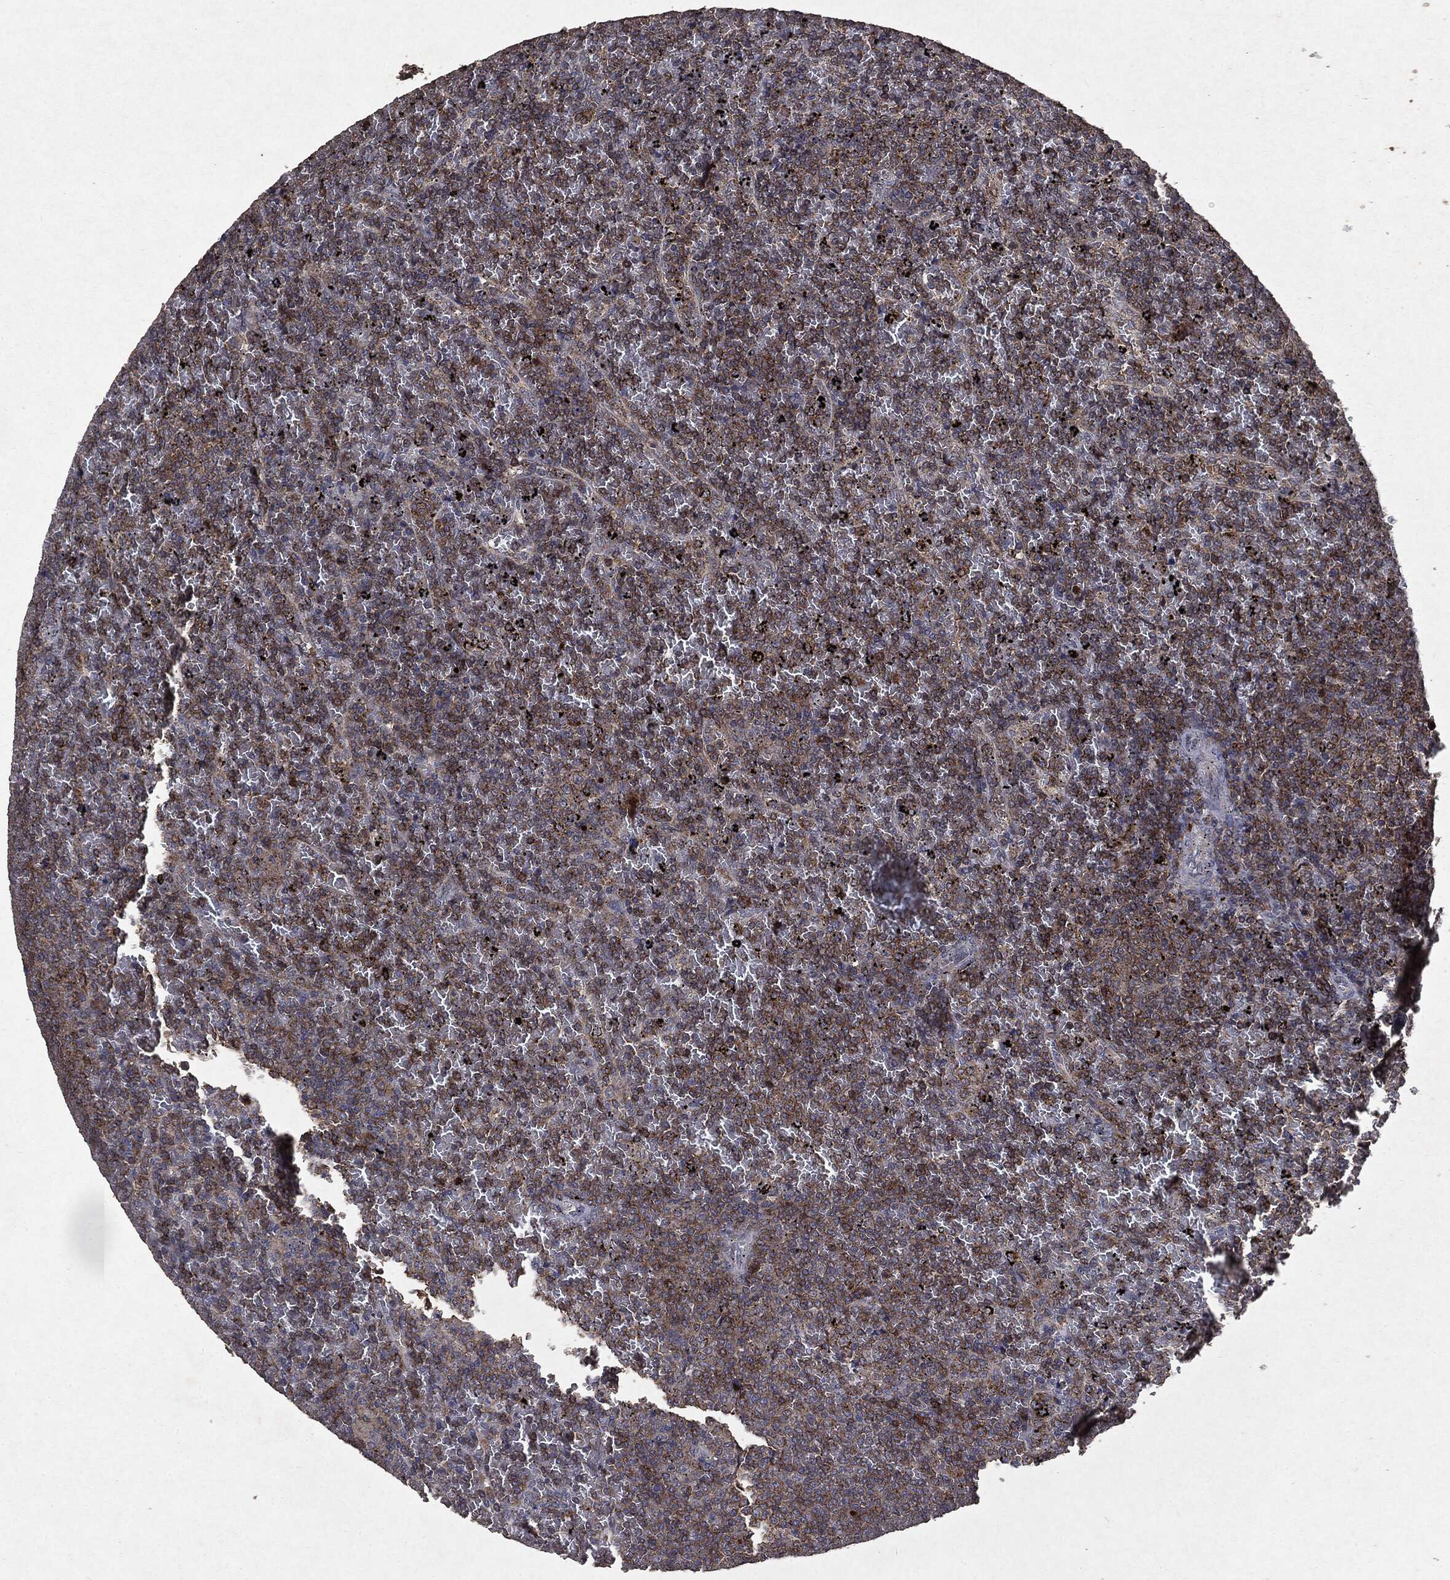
{"staining": {"intensity": "moderate", "quantity": "25%-75%", "location": "cytoplasmic/membranous"}, "tissue": "lymphoma", "cell_type": "Tumor cells", "image_type": "cancer", "snomed": [{"axis": "morphology", "description": "Malignant lymphoma, non-Hodgkin's type, Low grade"}, {"axis": "topography", "description": "Spleen"}], "caption": "A high-resolution image shows IHC staining of lymphoma, which reveals moderate cytoplasmic/membranous expression in approximately 25%-75% of tumor cells.", "gene": "PTEN", "patient": {"sex": "female", "age": 77}}